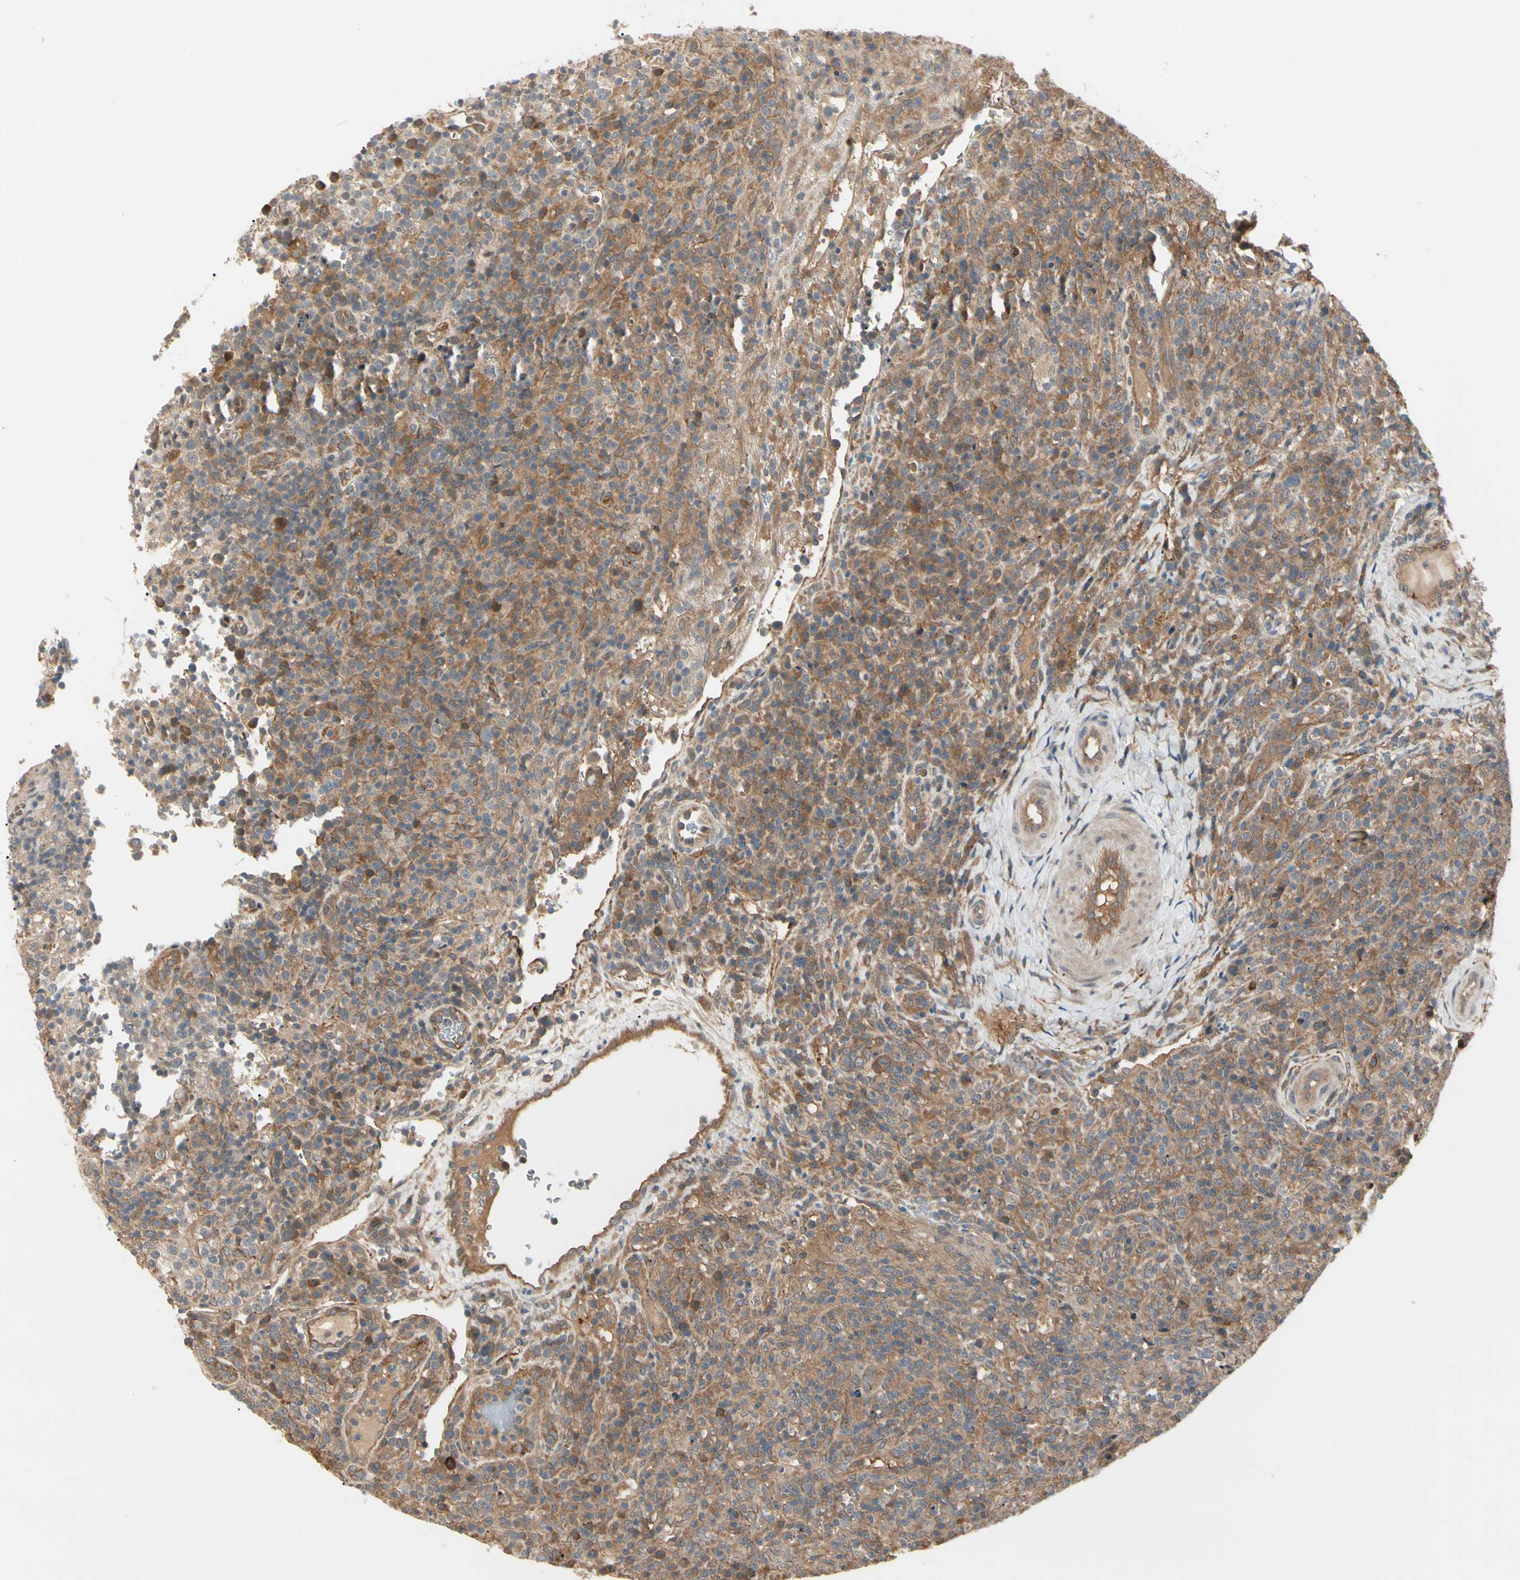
{"staining": {"intensity": "strong", "quantity": ">75%", "location": "cytoplasmic/membranous"}, "tissue": "lymphoma", "cell_type": "Tumor cells", "image_type": "cancer", "snomed": [{"axis": "morphology", "description": "Malignant lymphoma, non-Hodgkin's type, High grade"}, {"axis": "topography", "description": "Lymph node"}], "caption": "The histopathology image exhibits a brown stain indicating the presence of a protein in the cytoplasmic/membranous of tumor cells in malignant lymphoma, non-Hodgkin's type (high-grade).", "gene": "F2R", "patient": {"sex": "female", "age": 76}}